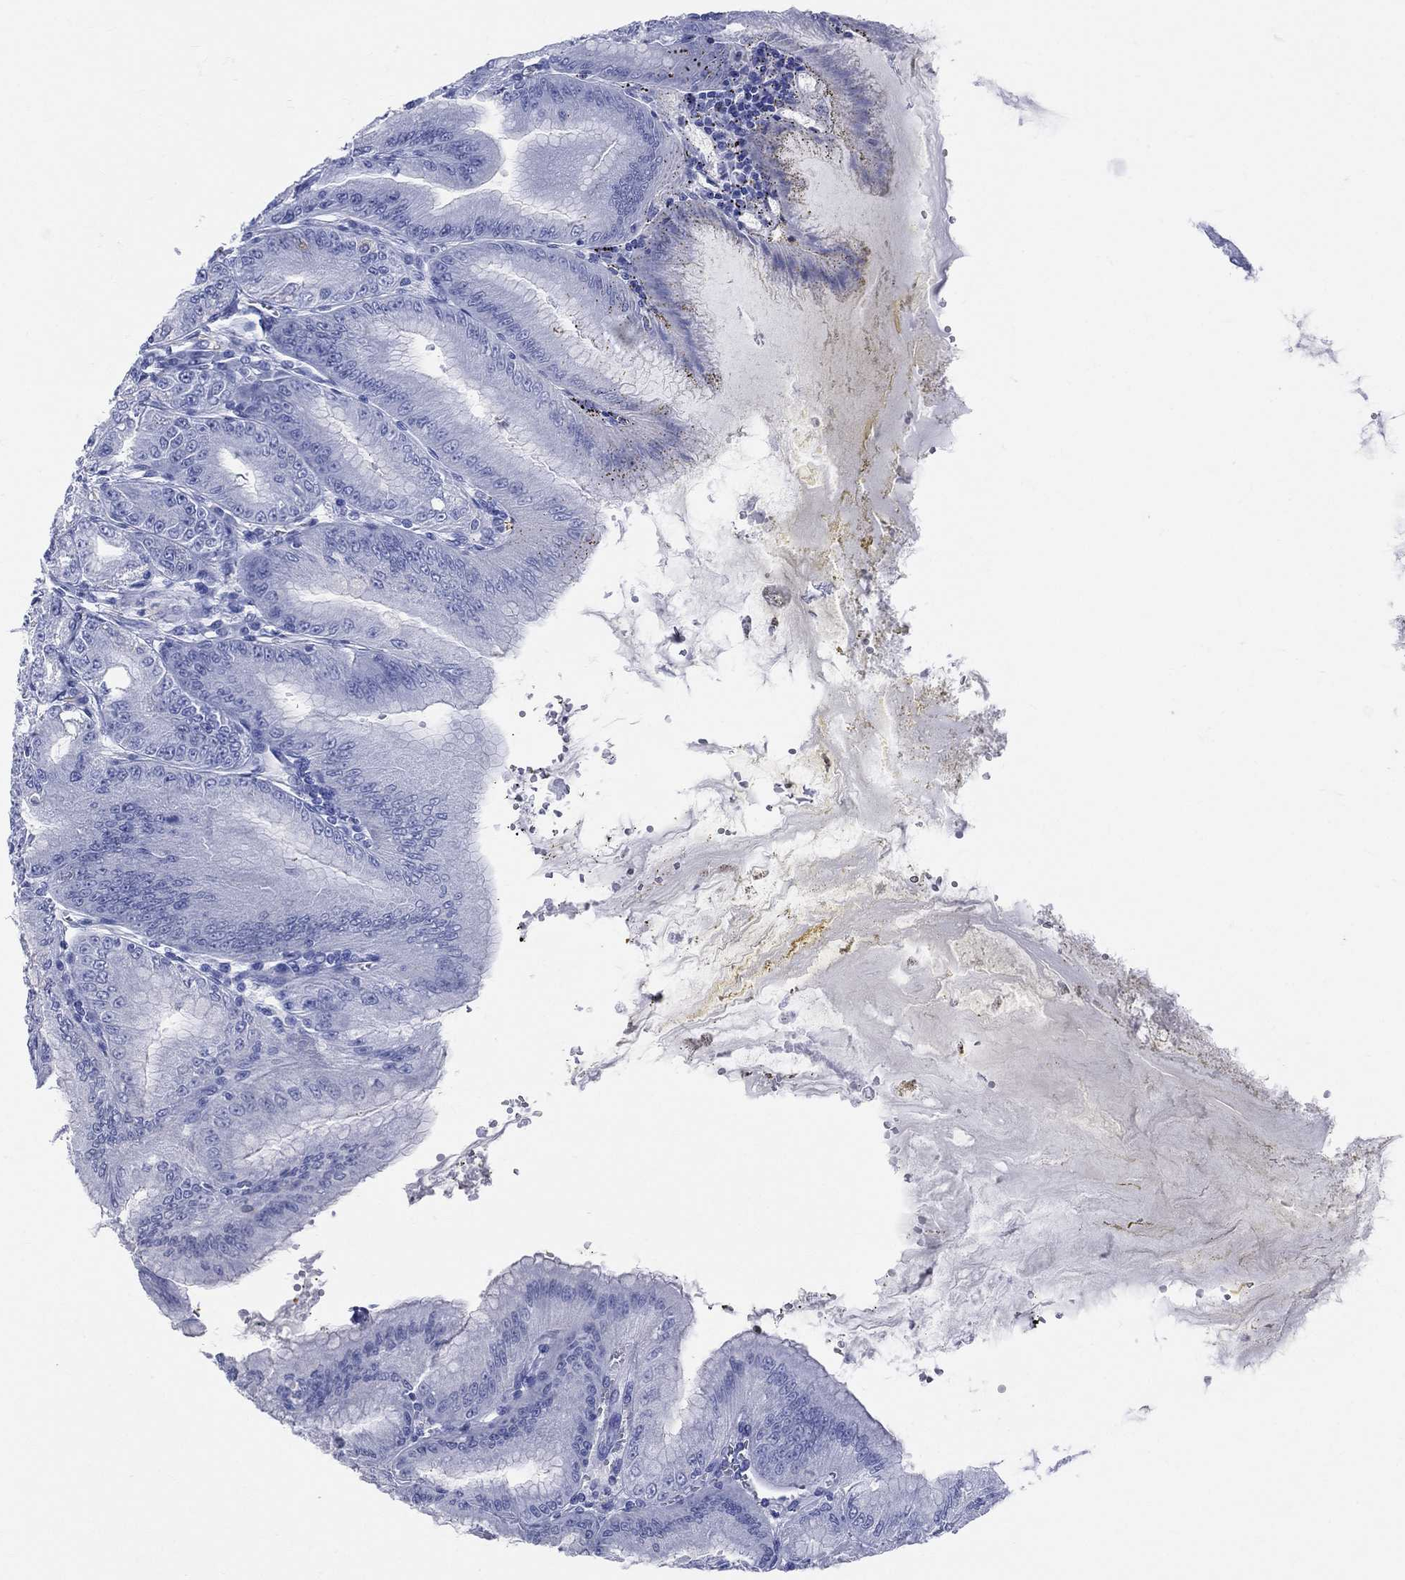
{"staining": {"intensity": "negative", "quantity": "none", "location": "none"}, "tissue": "stomach", "cell_type": "Glandular cells", "image_type": "normal", "snomed": [{"axis": "morphology", "description": "Normal tissue, NOS"}, {"axis": "topography", "description": "Stomach"}], "caption": "A high-resolution photomicrograph shows immunohistochemistry (IHC) staining of unremarkable stomach, which displays no significant positivity in glandular cells. (DAB (3,3'-diaminobenzidine) immunohistochemistry (IHC) with hematoxylin counter stain).", "gene": "SYP", "patient": {"sex": "male", "age": 71}}